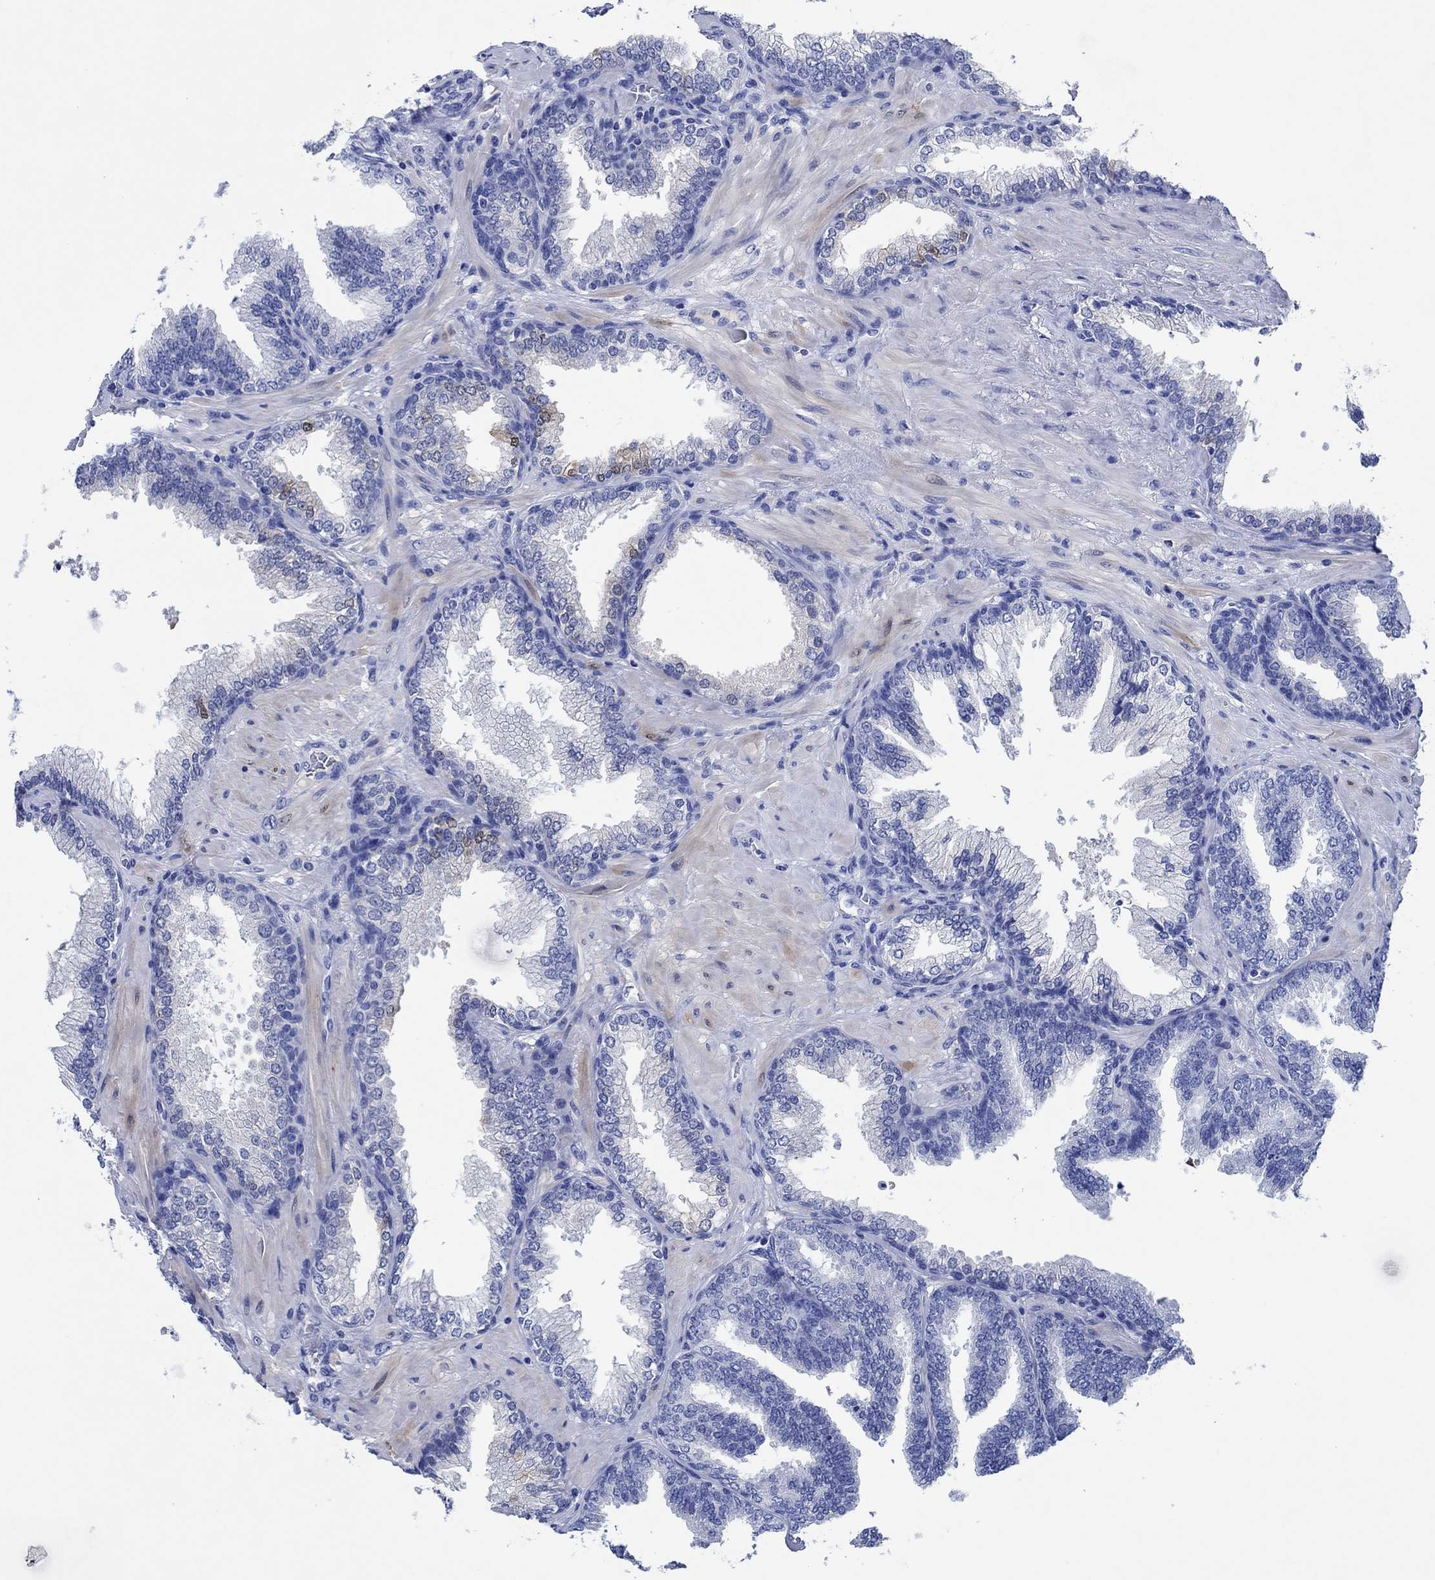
{"staining": {"intensity": "moderate", "quantity": "<25%", "location": "cytoplasmic/membranous,nuclear"}, "tissue": "prostate cancer", "cell_type": "Tumor cells", "image_type": "cancer", "snomed": [{"axis": "morphology", "description": "Adenocarcinoma, Low grade"}, {"axis": "topography", "description": "Prostate"}], "caption": "DAB immunohistochemical staining of human adenocarcinoma (low-grade) (prostate) reveals moderate cytoplasmic/membranous and nuclear protein positivity in approximately <25% of tumor cells.", "gene": "CPNE6", "patient": {"sex": "male", "age": 68}}